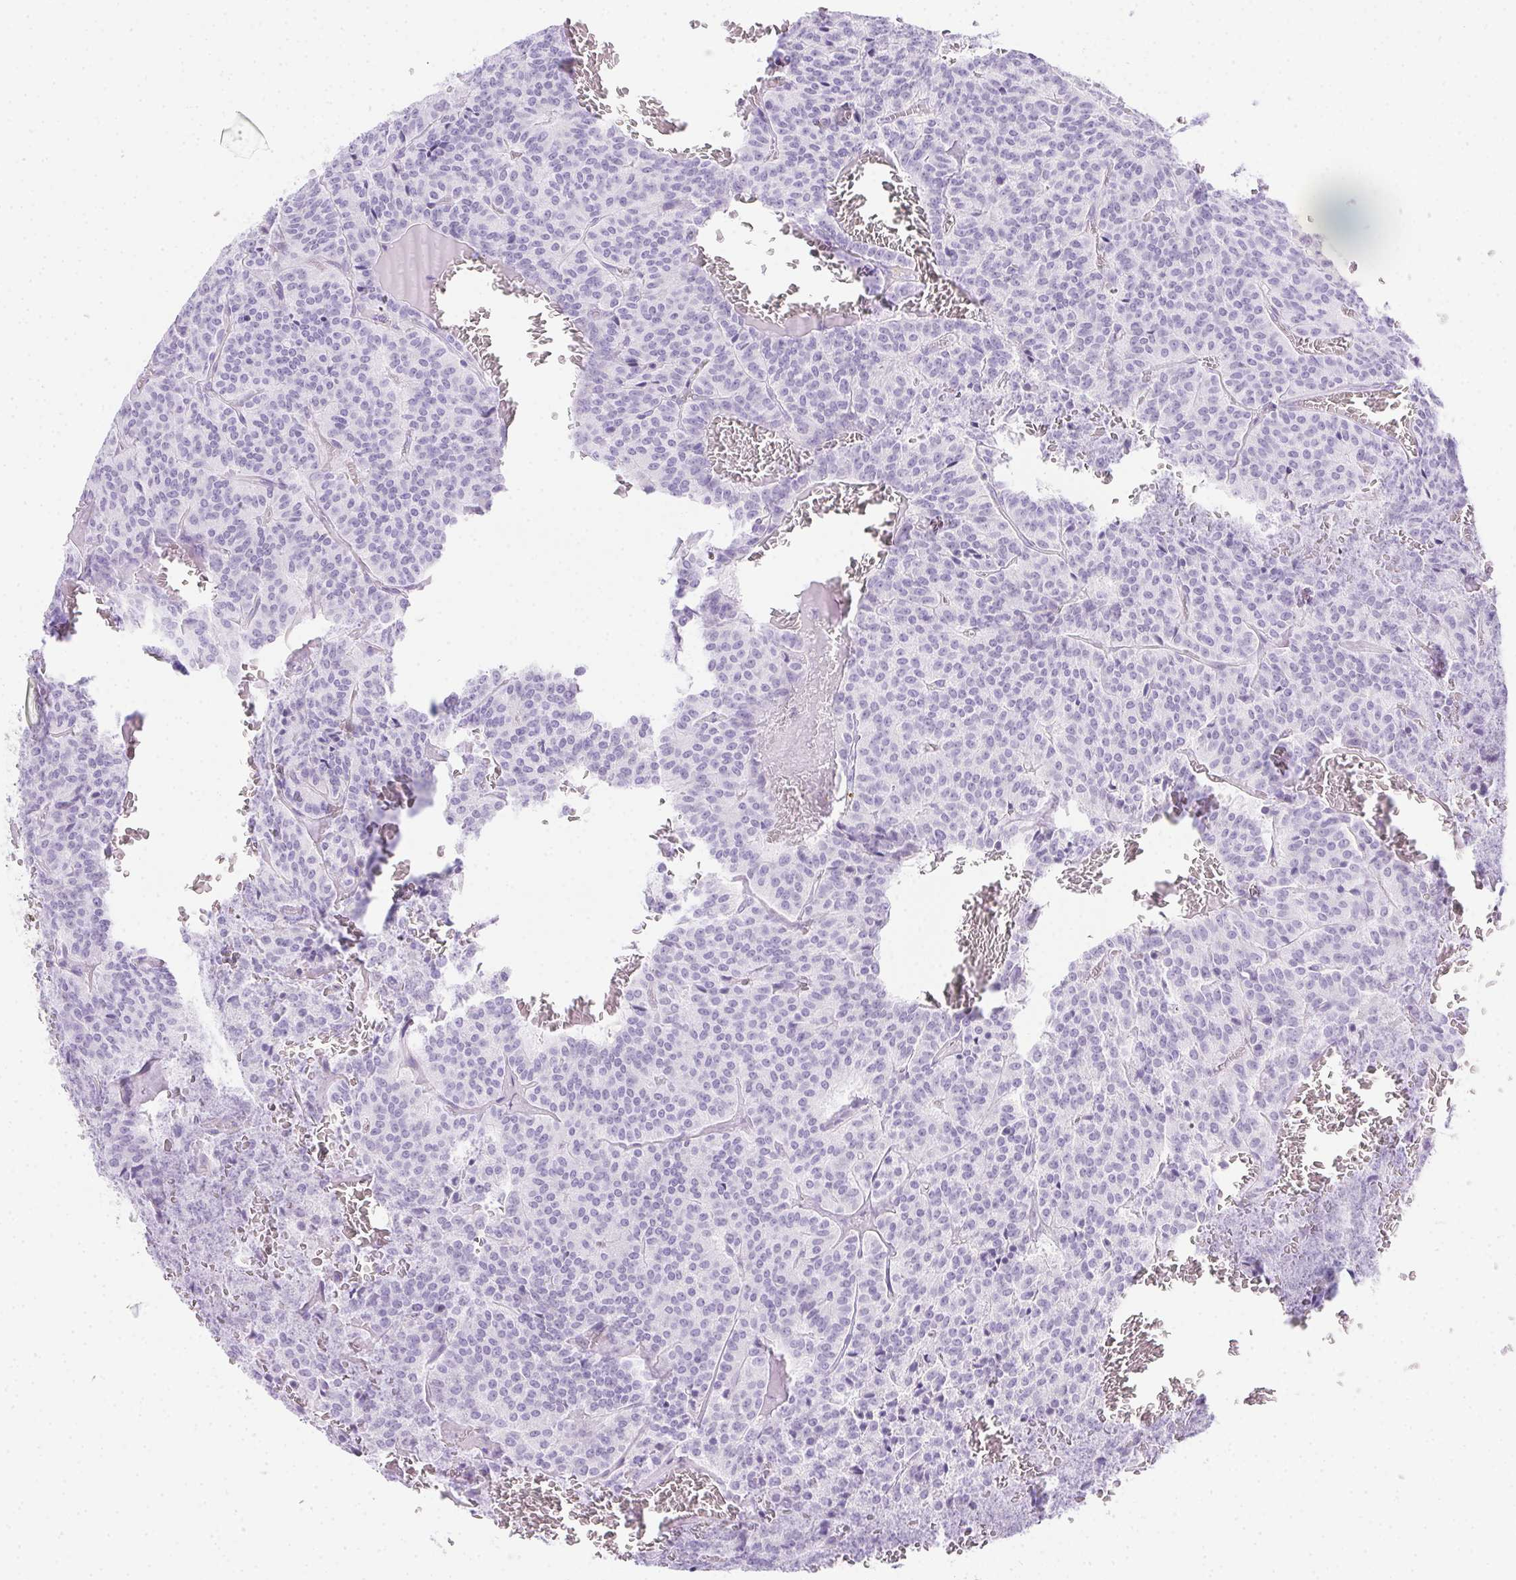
{"staining": {"intensity": "negative", "quantity": "none", "location": "none"}, "tissue": "carcinoid", "cell_type": "Tumor cells", "image_type": "cancer", "snomed": [{"axis": "morphology", "description": "Carcinoid, malignant, NOS"}, {"axis": "topography", "description": "Lung"}], "caption": "Tumor cells show no significant protein staining in carcinoid. (Brightfield microscopy of DAB immunohistochemistry (IHC) at high magnification).", "gene": "SPACA5B", "patient": {"sex": "male", "age": 70}}